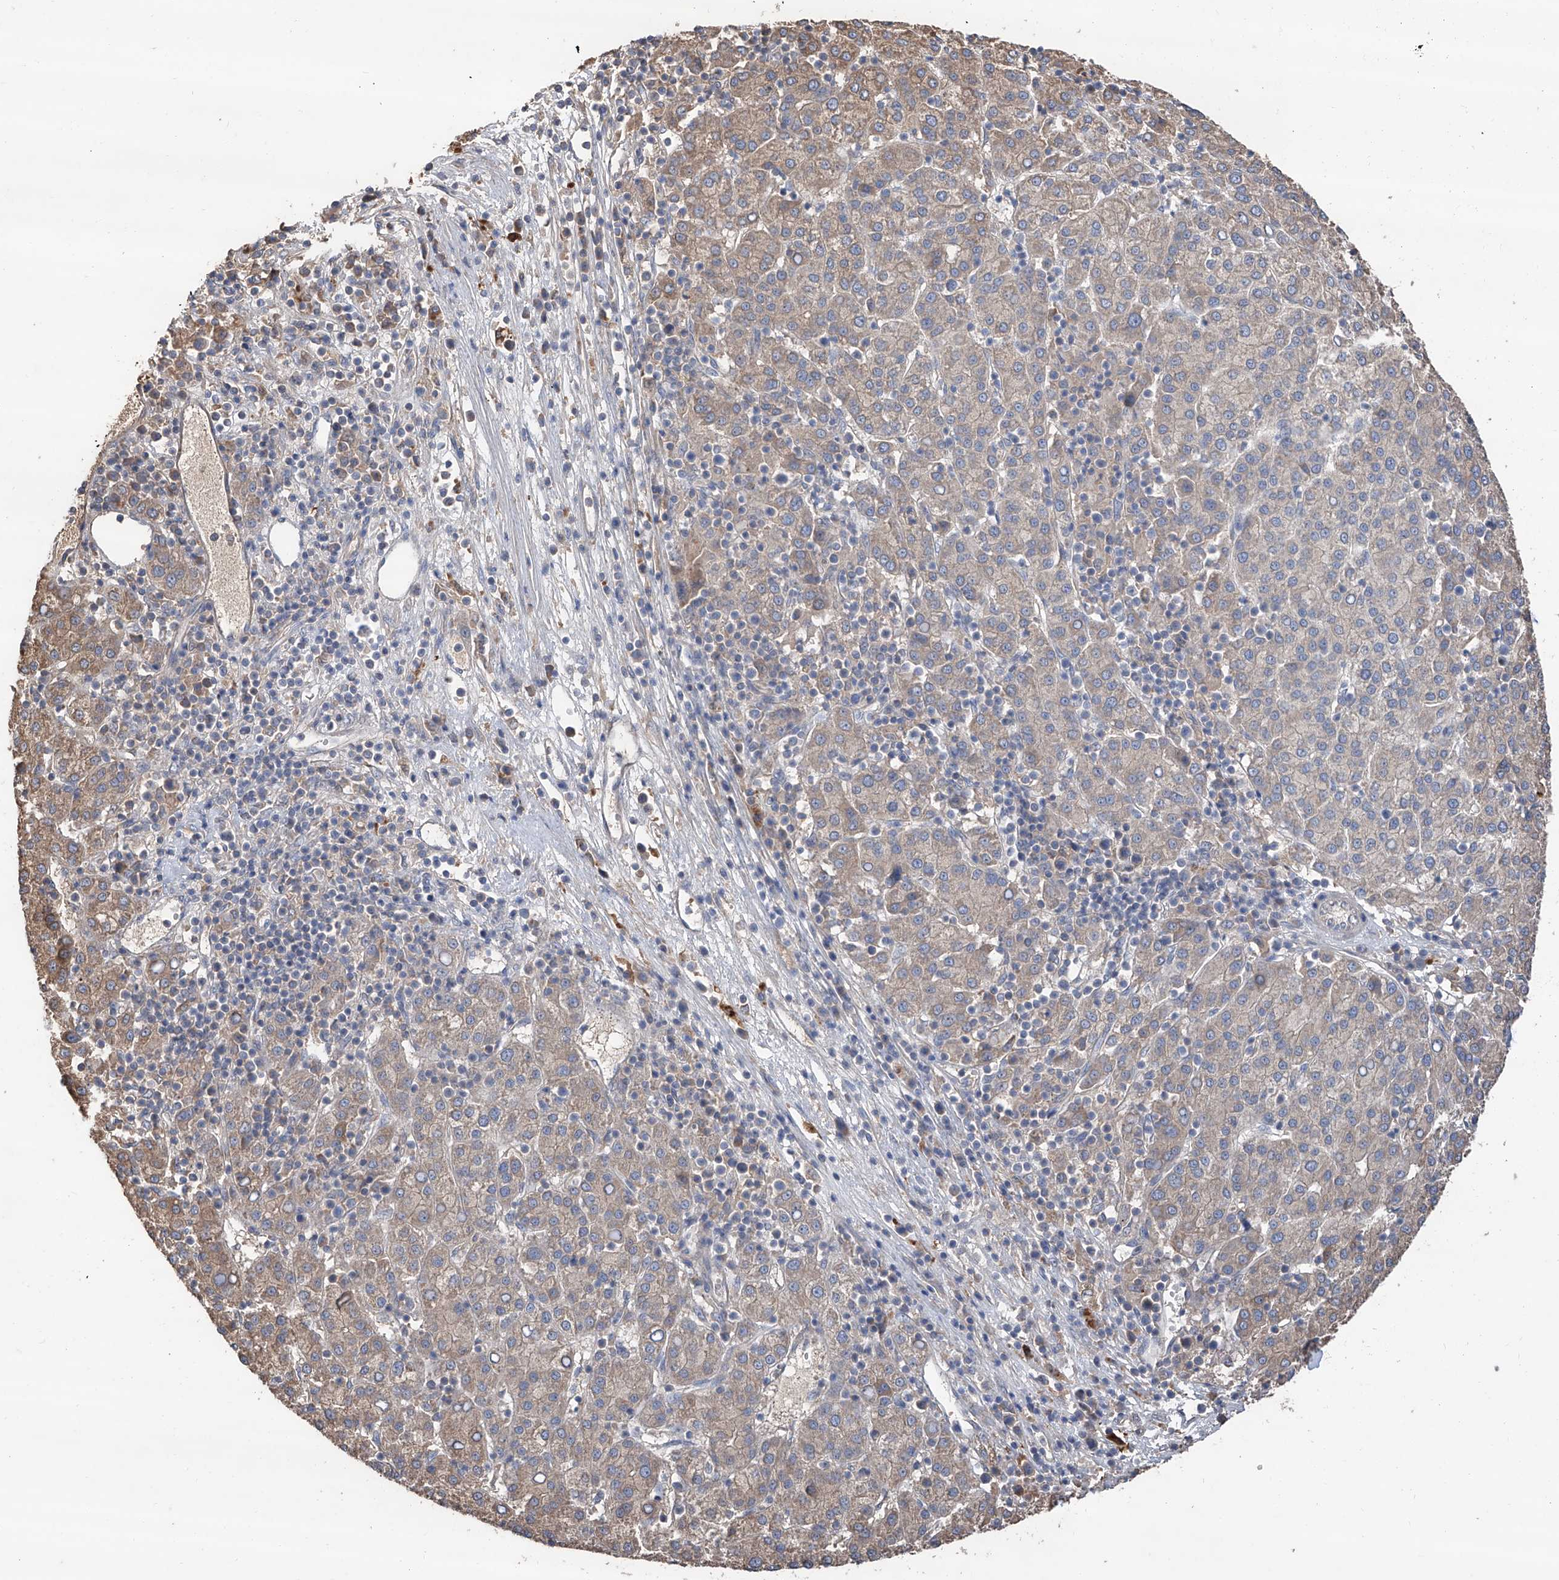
{"staining": {"intensity": "weak", "quantity": ">75%", "location": "cytoplasmic/membranous"}, "tissue": "liver cancer", "cell_type": "Tumor cells", "image_type": "cancer", "snomed": [{"axis": "morphology", "description": "Carcinoma, Hepatocellular, NOS"}, {"axis": "topography", "description": "Liver"}], "caption": "Tumor cells display weak cytoplasmic/membranous positivity in approximately >75% of cells in hepatocellular carcinoma (liver).", "gene": "EDN1", "patient": {"sex": "female", "age": 58}}